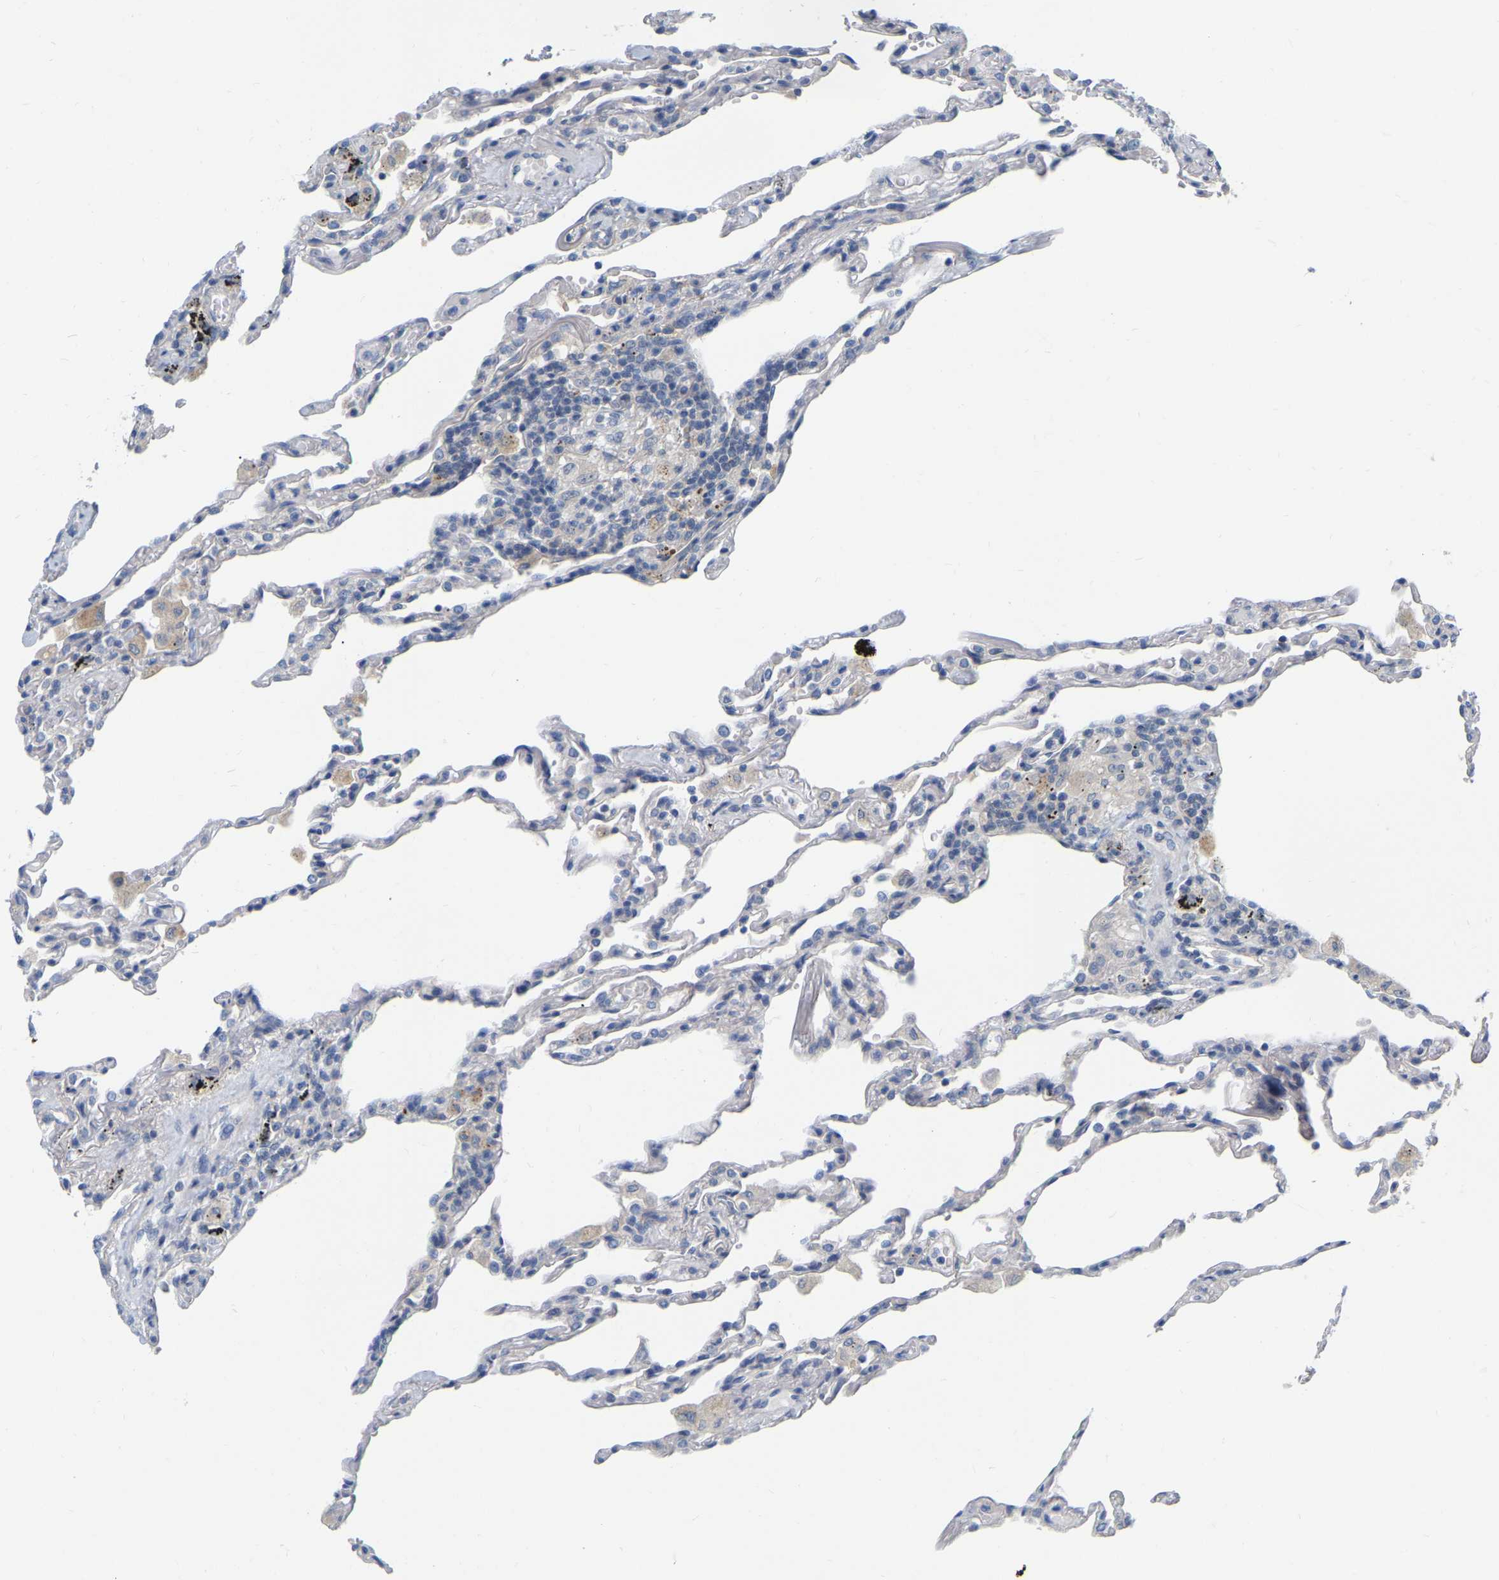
{"staining": {"intensity": "negative", "quantity": "none", "location": "none"}, "tissue": "lung", "cell_type": "Alveolar cells", "image_type": "normal", "snomed": [{"axis": "morphology", "description": "Normal tissue, NOS"}, {"axis": "topography", "description": "Lung"}], "caption": "Immunohistochemistry (IHC) micrograph of benign lung: human lung stained with DAB (3,3'-diaminobenzidine) exhibits no significant protein positivity in alveolar cells.", "gene": "WIPI2", "patient": {"sex": "male", "age": 59}}